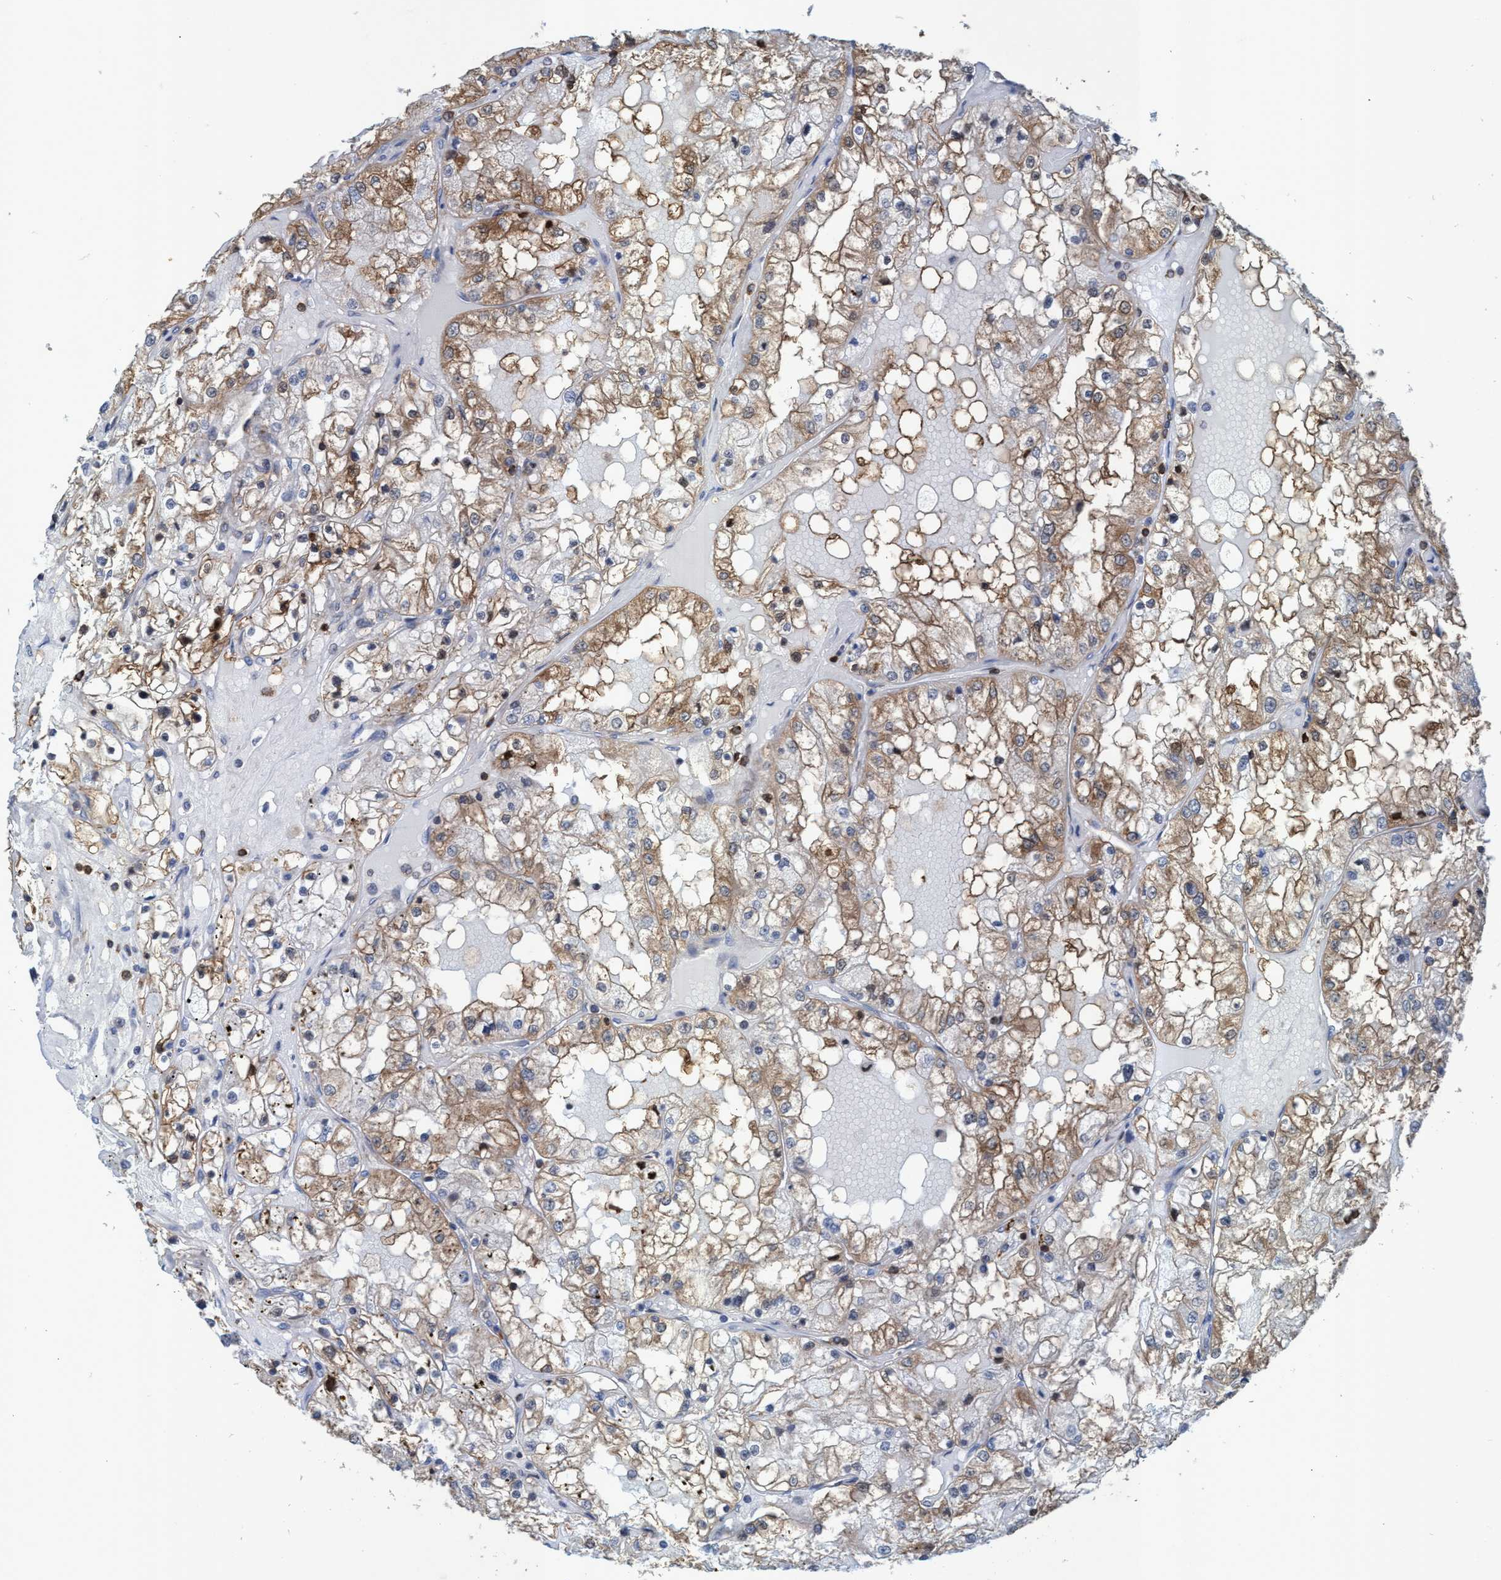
{"staining": {"intensity": "moderate", "quantity": ">75%", "location": "cytoplasmic/membranous"}, "tissue": "renal cancer", "cell_type": "Tumor cells", "image_type": "cancer", "snomed": [{"axis": "morphology", "description": "Adenocarcinoma, NOS"}, {"axis": "topography", "description": "Kidney"}], "caption": "The image demonstrates immunohistochemical staining of renal cancer (adenocarcinoma). There is moderate cytoplasmic/membranous staining is identified in approximately >75% of tumor cells. Immunohistochemistry (ihc) stains the protein of interest in brown and the nuclei are stained blue.", "gene": "EZR", "patient": {"sex": "male", "age": 68}}